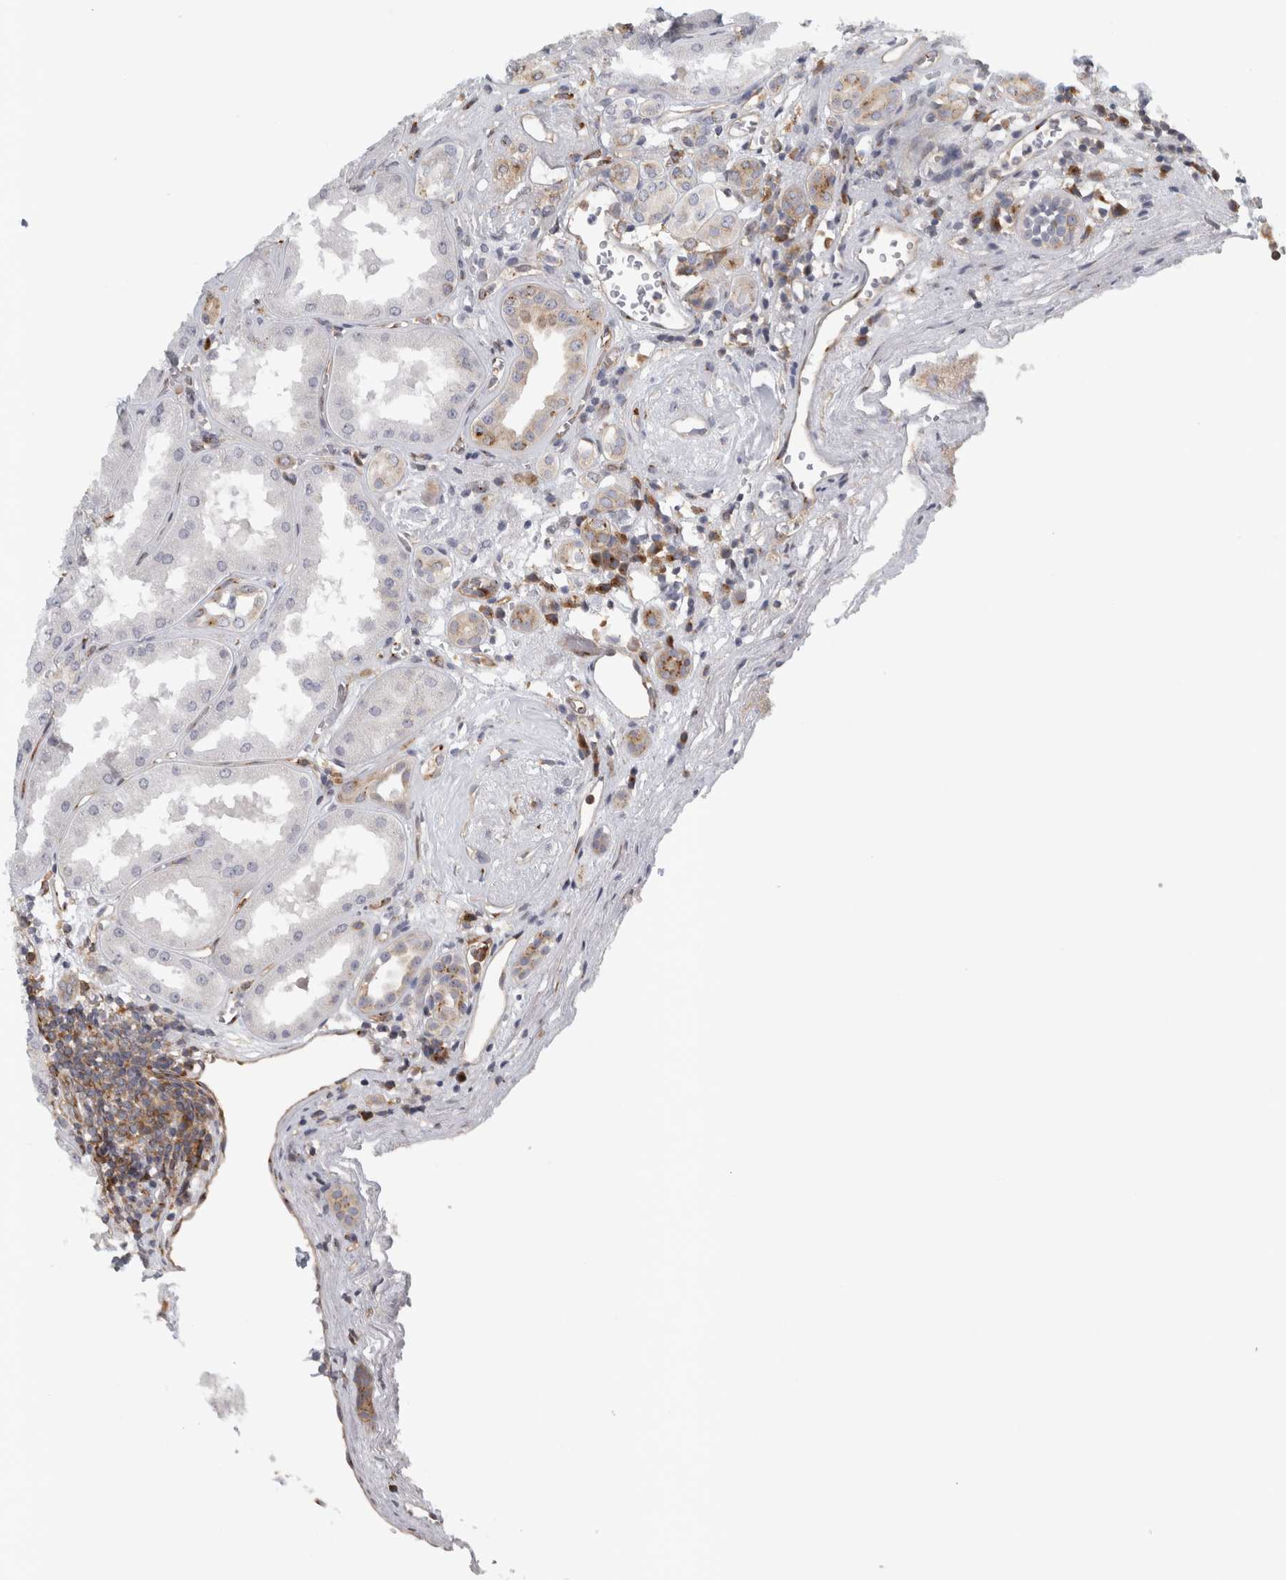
{"staining": {"intensity": "moderate", "quantity": ">75%", "location": "cytoplasmic/membranous"}, "tissue": "kidney", "cell_type": "Cells in glomeruli", "image_type": "normal", "snomed": [{"axis": "morphology", "description": "Normal tissue, NOS"}, {"axis": "topography", "description": "Kidney"}], "caption": "Protein expression analysis of benign human kidney reveals moderate cytoplasmic/membranous expression in about >75% of cells in glomeruli. (DAB (3,3'-diaminobenzidine) IHC with brightfield microscopy, high magnification).", "gene": "PEX6", "patient": {"sex": "female", "age": 56}}